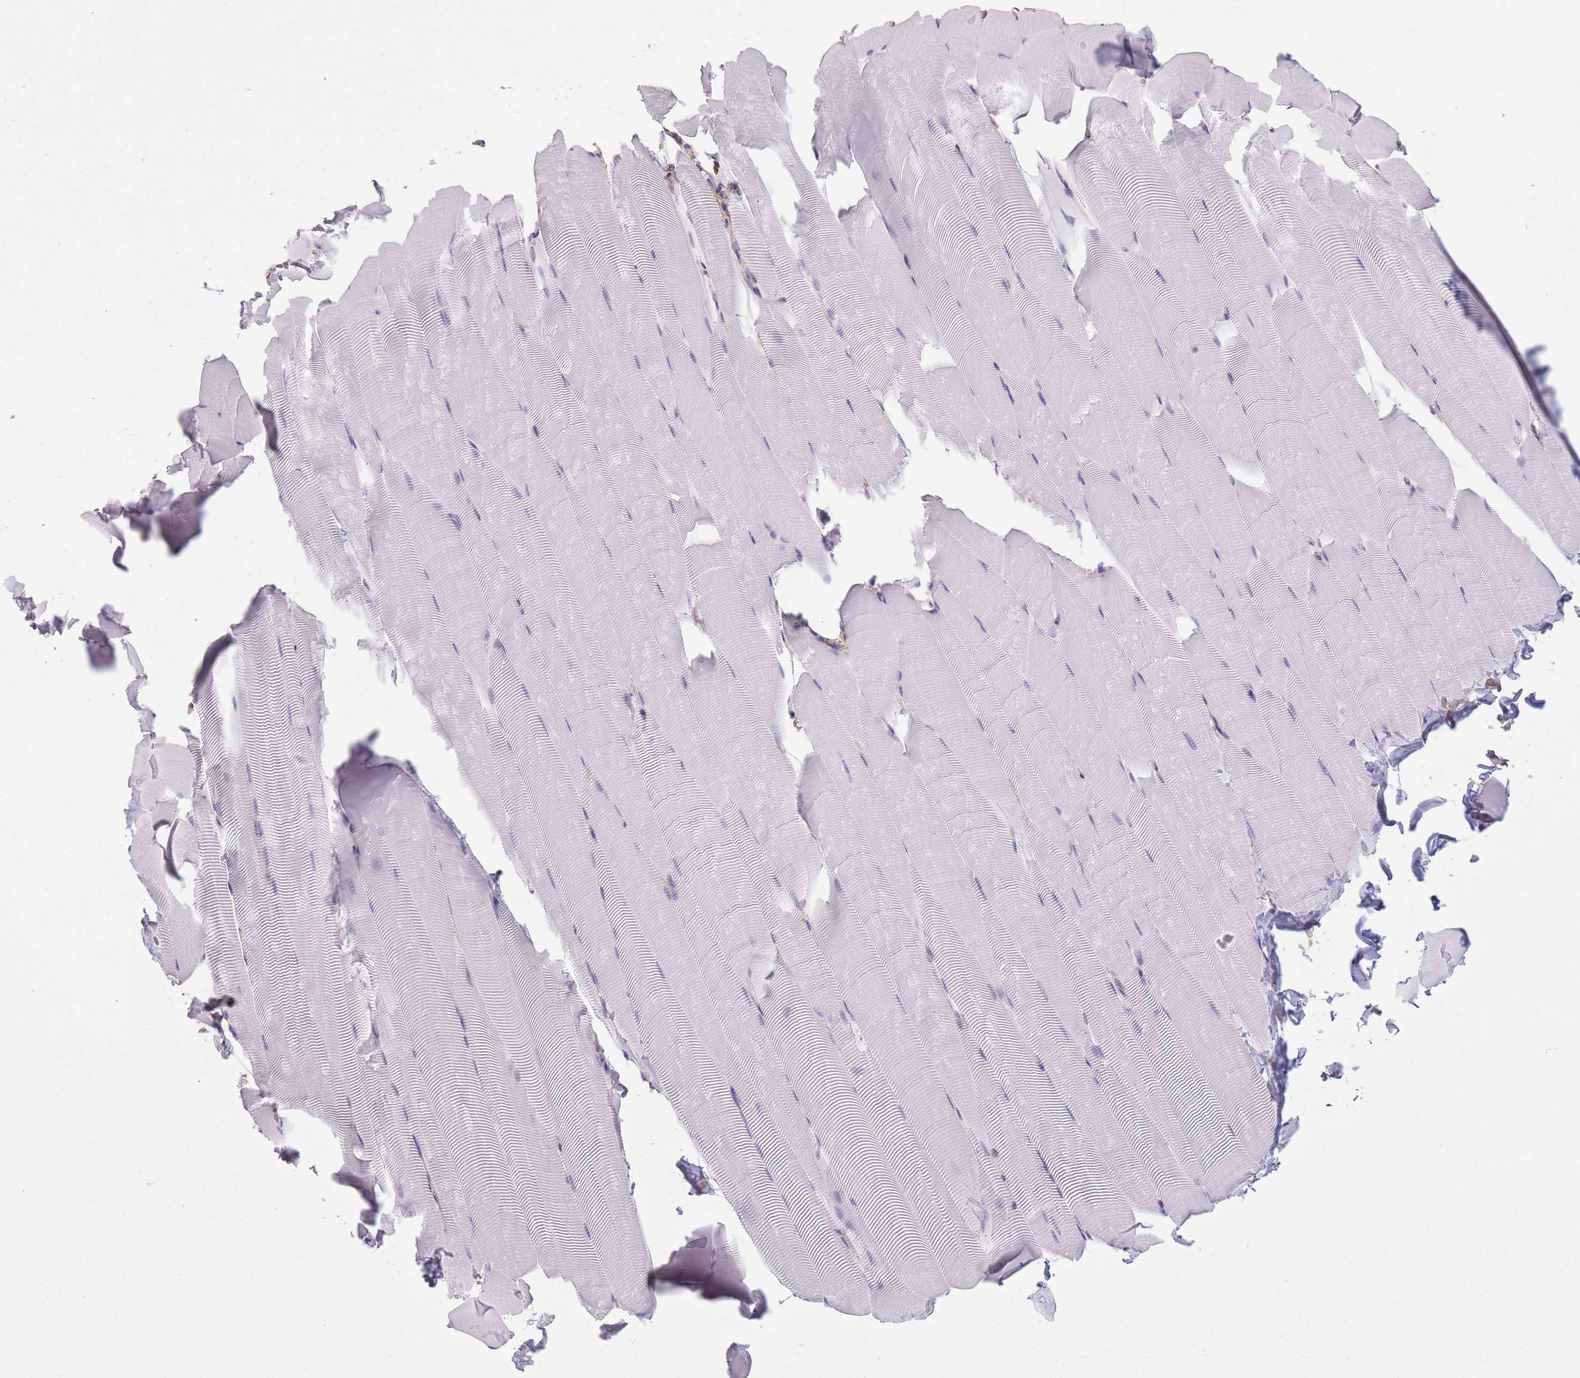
{"staining": {"intensity": "negative", "quantity": "none", "location": "none"}, "tissue": "skeletal muscle", "cell_type": "Myocytes", "image_type": "normal", "snomed": [{"axis": "morphology", "description": "Normal tissue, NOS"}, {"axis": "topography", "description": "Skeletal muscle"}], "caption": "Protein analysis of benign skeletal muscle displays no significant positivity in myocytes.", "gene": "ADD1", "patient": {"sex": "male", "age": 25}}